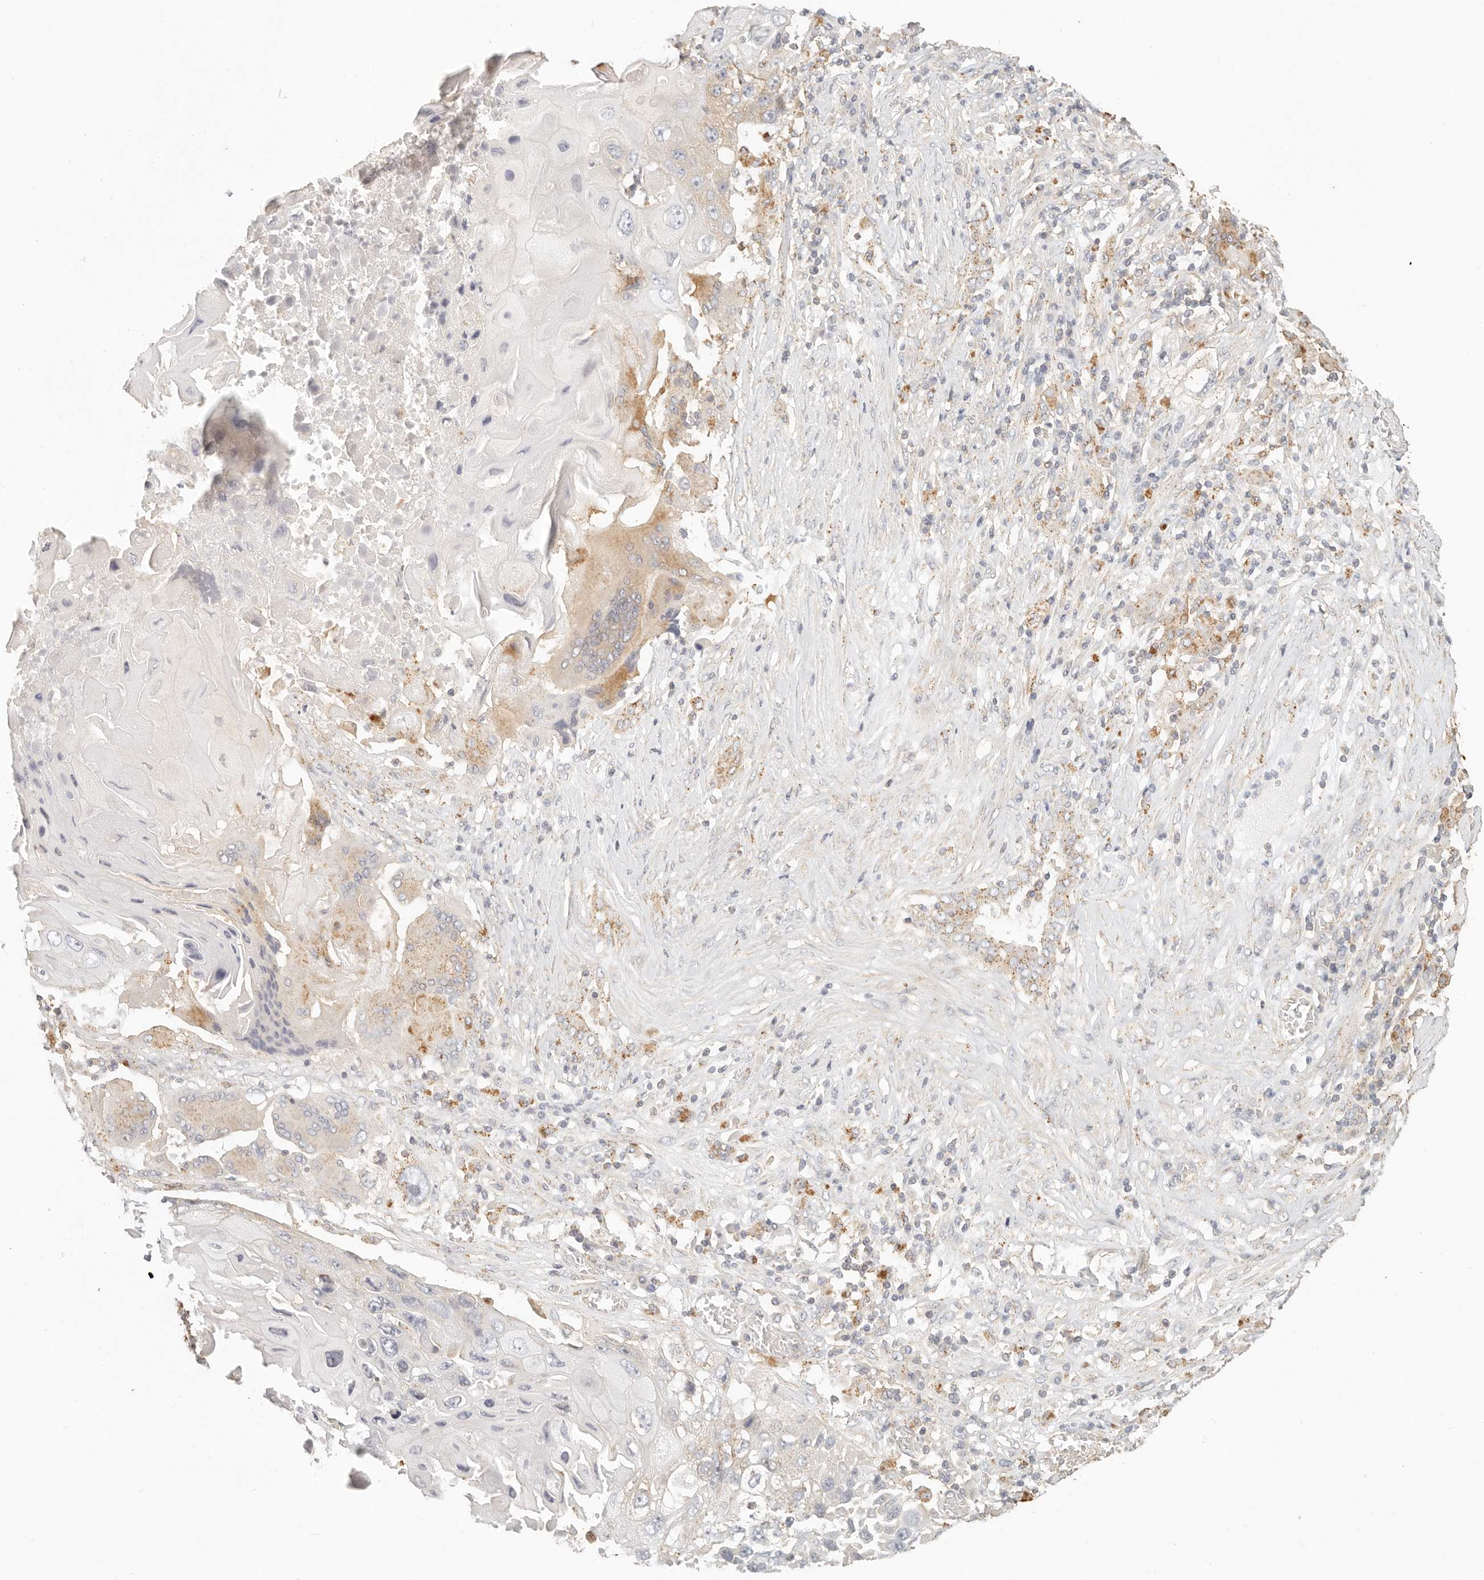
{"staining": {"intensity": "weak", "quantity": "<25%", "location": "cytoplasmic/membranous"}, "tissue": "lung cancer", "cell_type": "Tumor cells", "image_type": "cancer", "snomed": [{"axis": "morphology", "description": "Squamous cell carcinoma, NOS"}, {"axis": "topography", "description": "Lung"}], "caption": "This is an immunohistochemistry photomicrograph of human lung squamous cell carcinoma. There is no positivity in tumor cells.", "gene": "CNMD", "patient": {"sex": "male", "age": 61}}